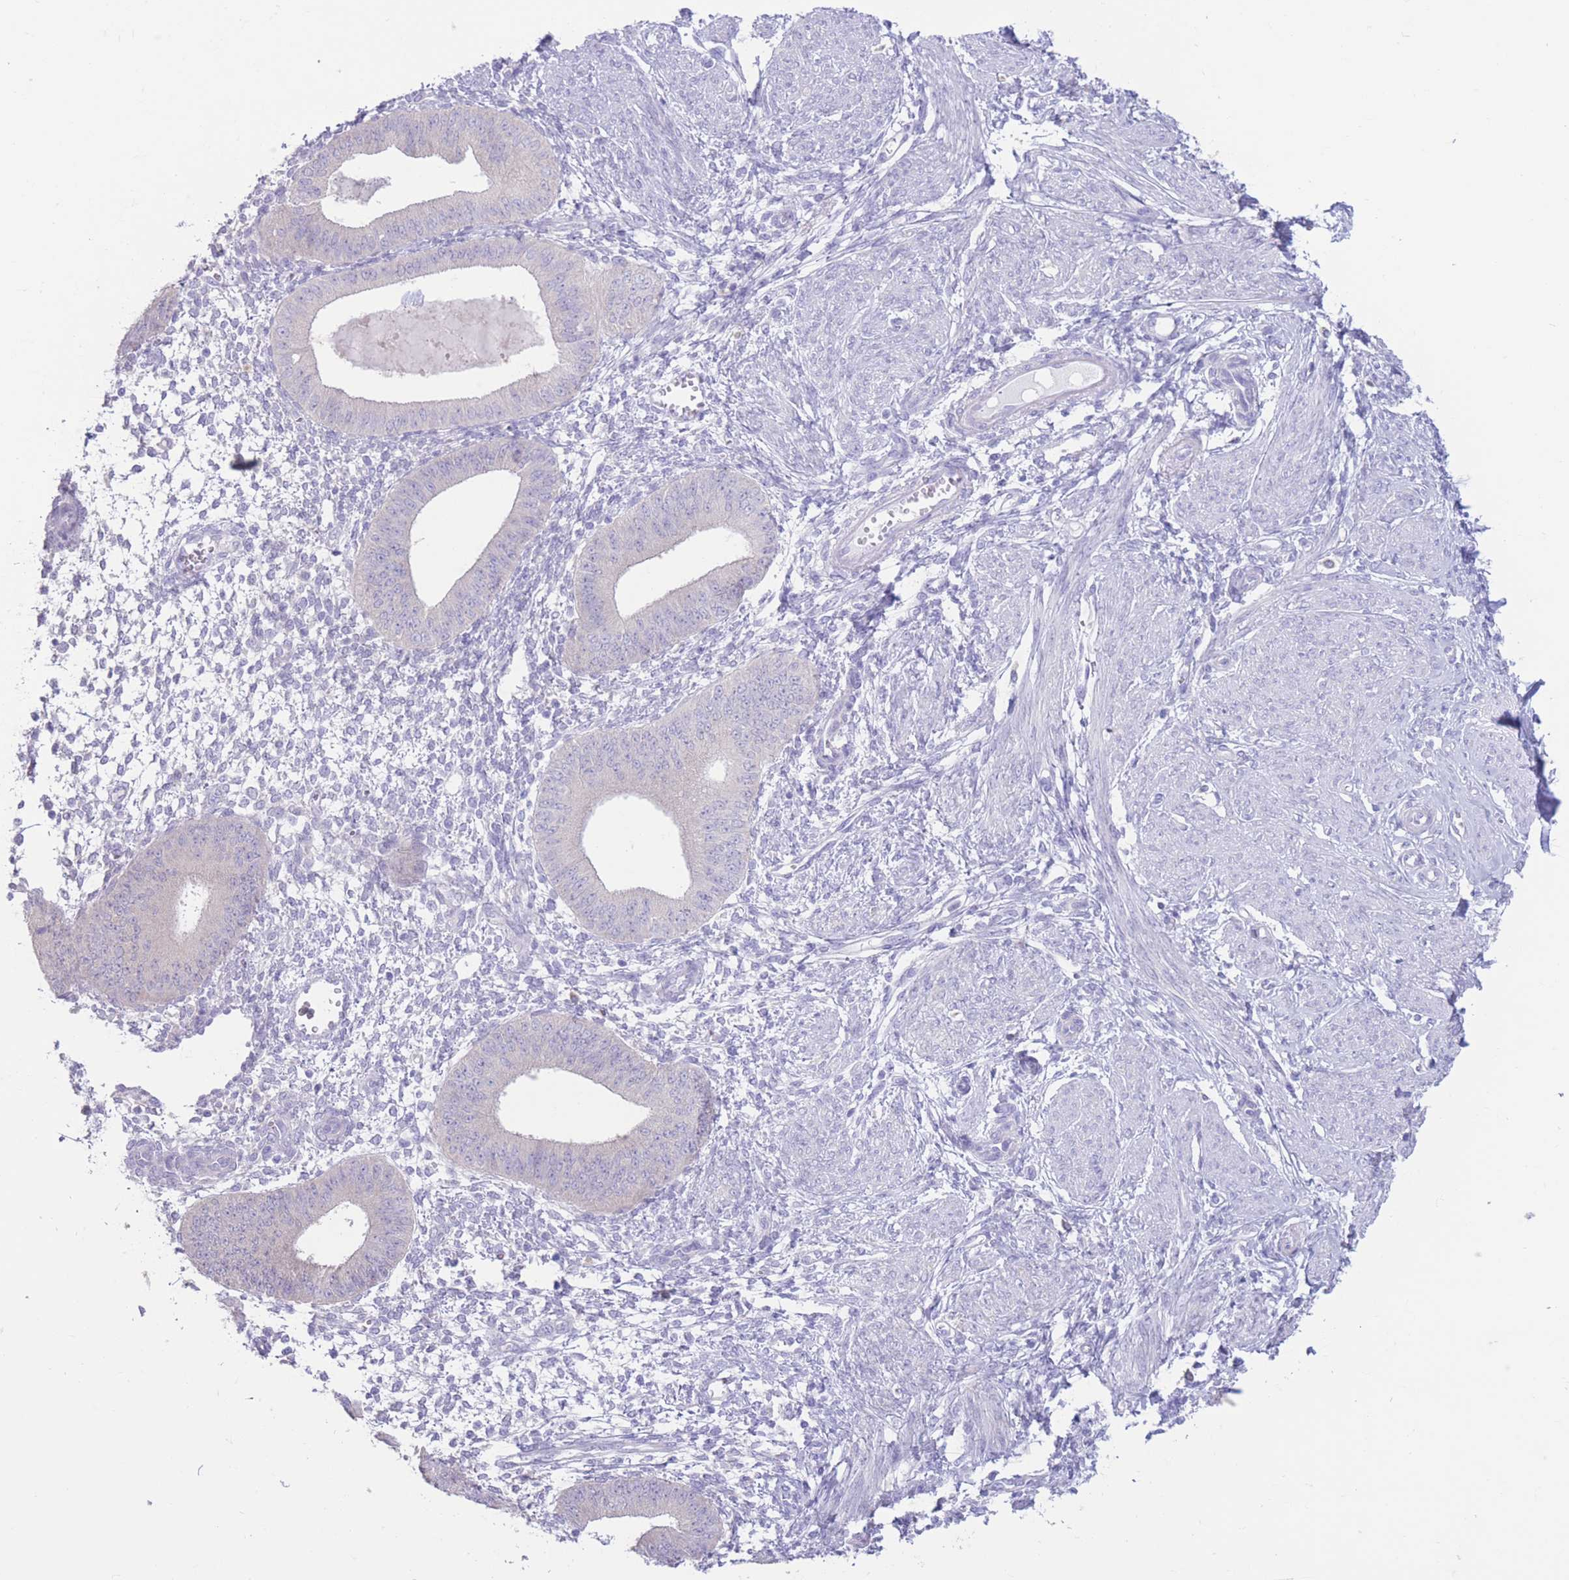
{"staining": {"intensity": "negative", "quantity": "none", "location": "none"}, "tissue": "endometrium", "cell_type": "Cells in endometrial stroma", "image_type": "normal", "snomed": [{"axis": "morphology", "description": "Normal tissue, NOS"}, {"axis": "topography", "description": "Endometrium"}], "caption": "DAB (3,3'-diaminobenzidine) immunohistochemical staining of benign endometrium demonstrates no significant staining in cells in endometrial stroma.", "gene": "FAH", "patient": {"sex": "female", "age": 49}}